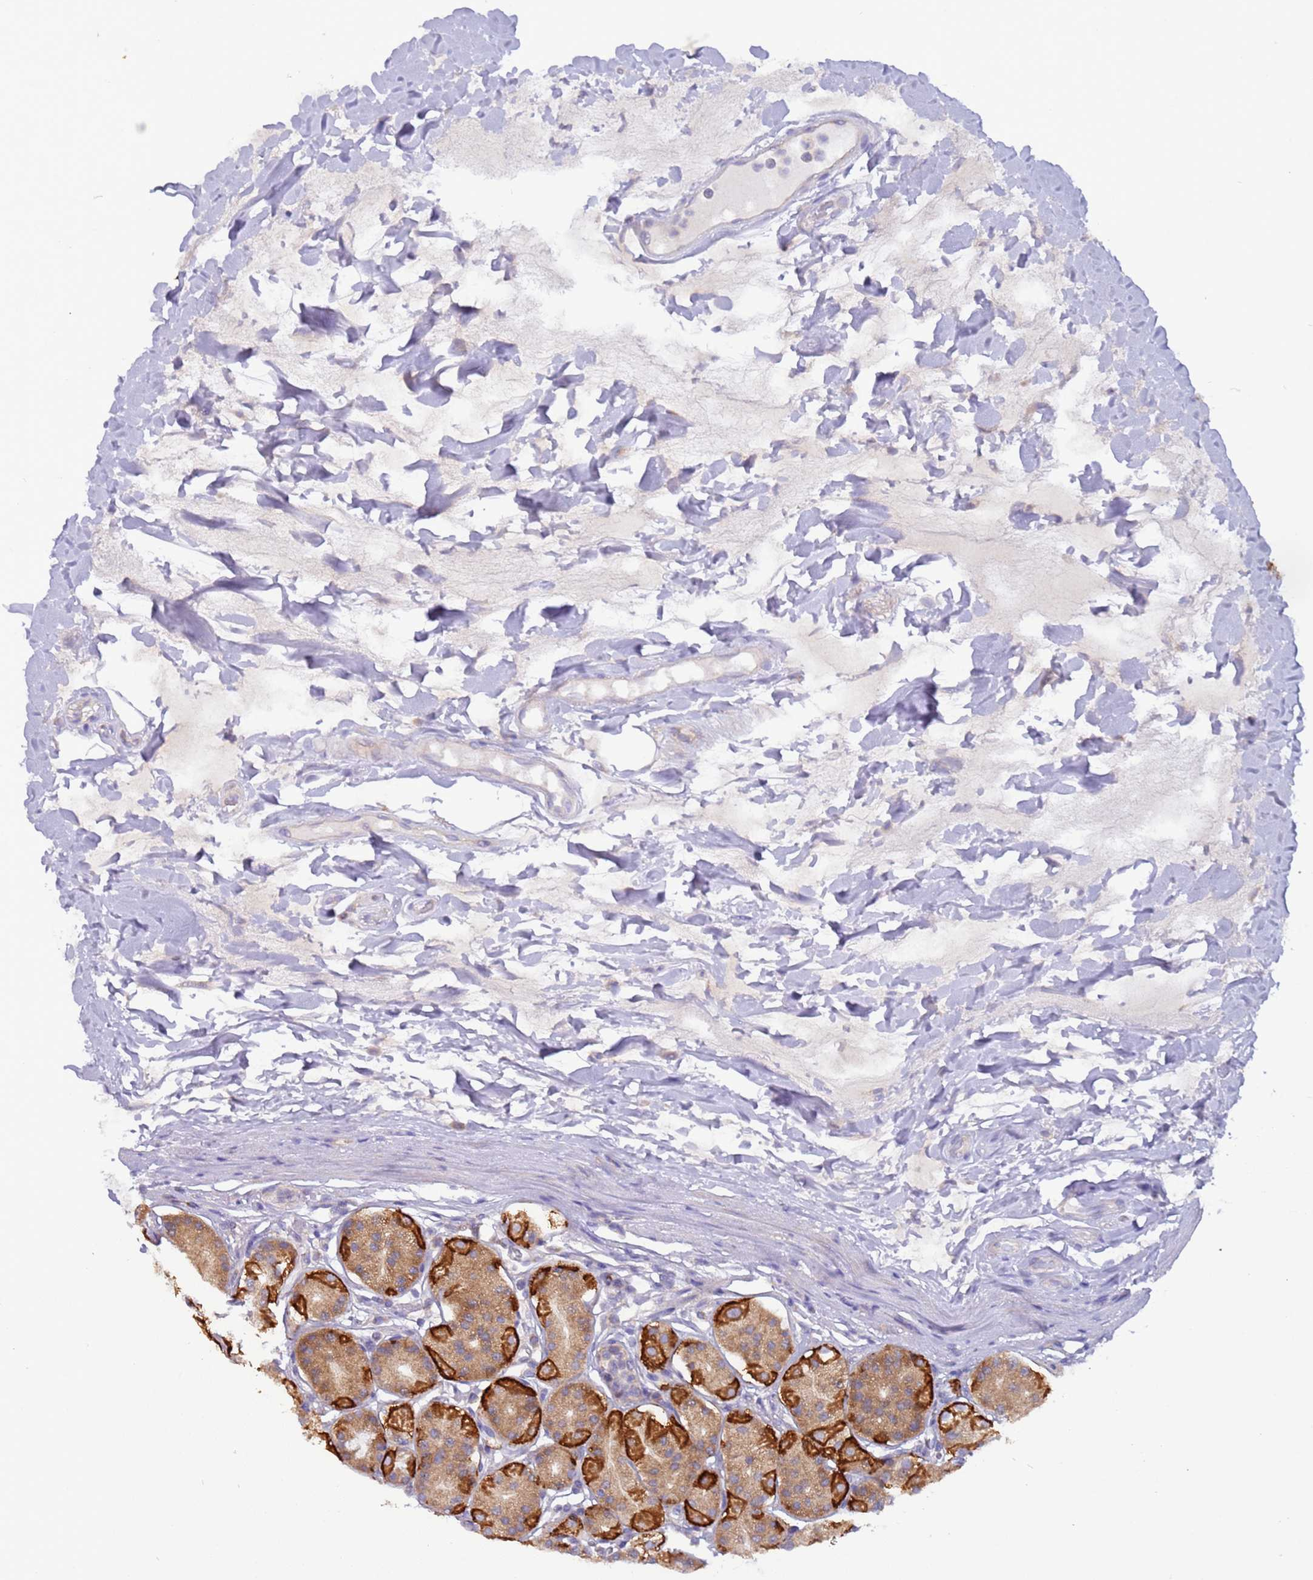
{"staining": {"intensity": "strong", "quantity": ">75%", "location": "cytoplasmic/membranous"}, "tissue": "stomach", "cell_type": "Glandular cells", "image_type": "normal", "snomed": [{"axis": "morphology", "description": "Normal tissue, NOS"}, {"axis": "topography", "description": "Stomach"}, {"axis": "topography", "description": "Stomach, lower"}], "caption": "Protein expression by immunohistochemistry (IHC) reveals strong cytoplasmic/membranous staining in about >75% of glandular cells in benign stomach.", "gene": "UQCRQ", "patient": {"sex": "female", "age": 56}}